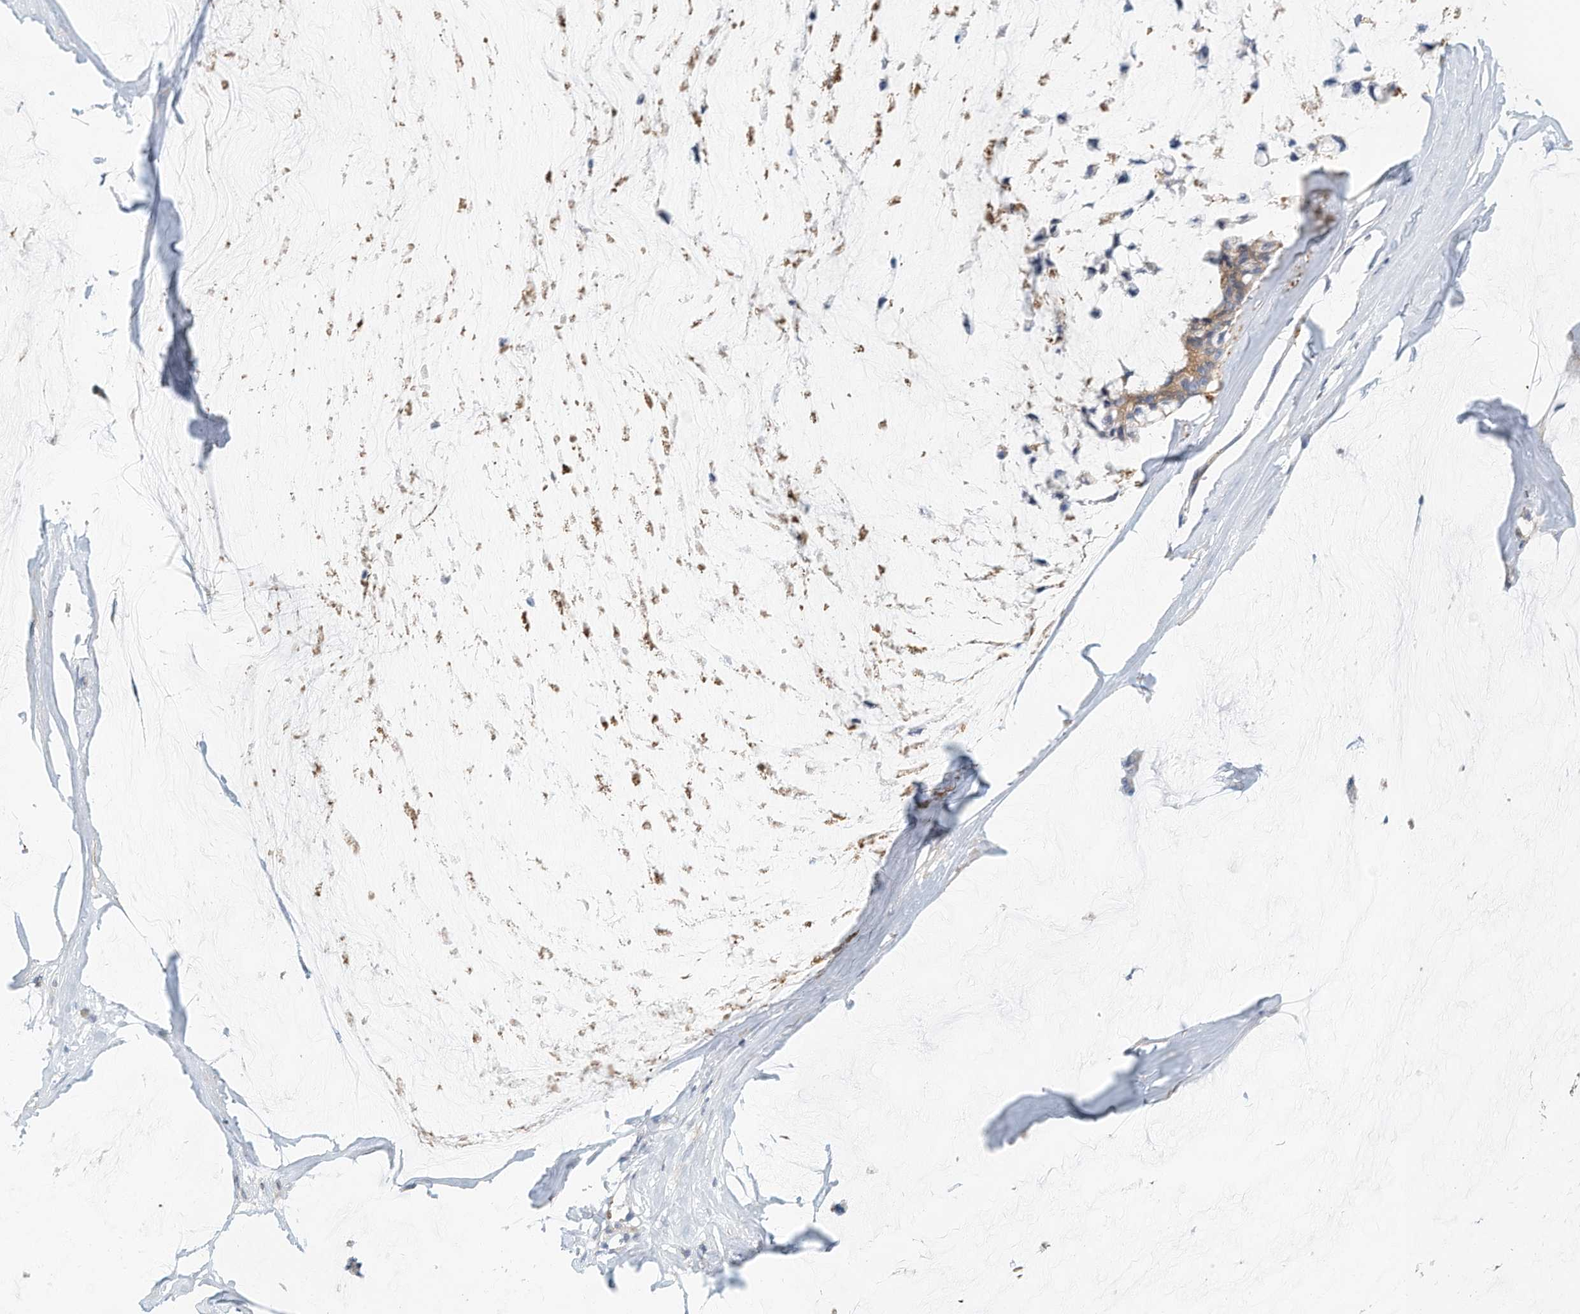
{"staining": {"intensity": "weak", "quantity": ">75%", "location": "cytoplasmic/membranous"}, "tissue": "ovarian cancer", "cell_type": "Tumor cells", "image_type": "cancer", "snomed": [{"axis": "morphology", "description": "Cystadenocarcinoma, mucinous, NOS"}, {"axis": "topography", "description": "Ovary"}], "caption": "Brown immunohistochemical staining in human ovarian cancer displays weak cytoplasmic/membranous positivity in approximately >75% of tumor cells.", "gene": "MICAL1", "patient": {"sex": "female", "age": 39}}